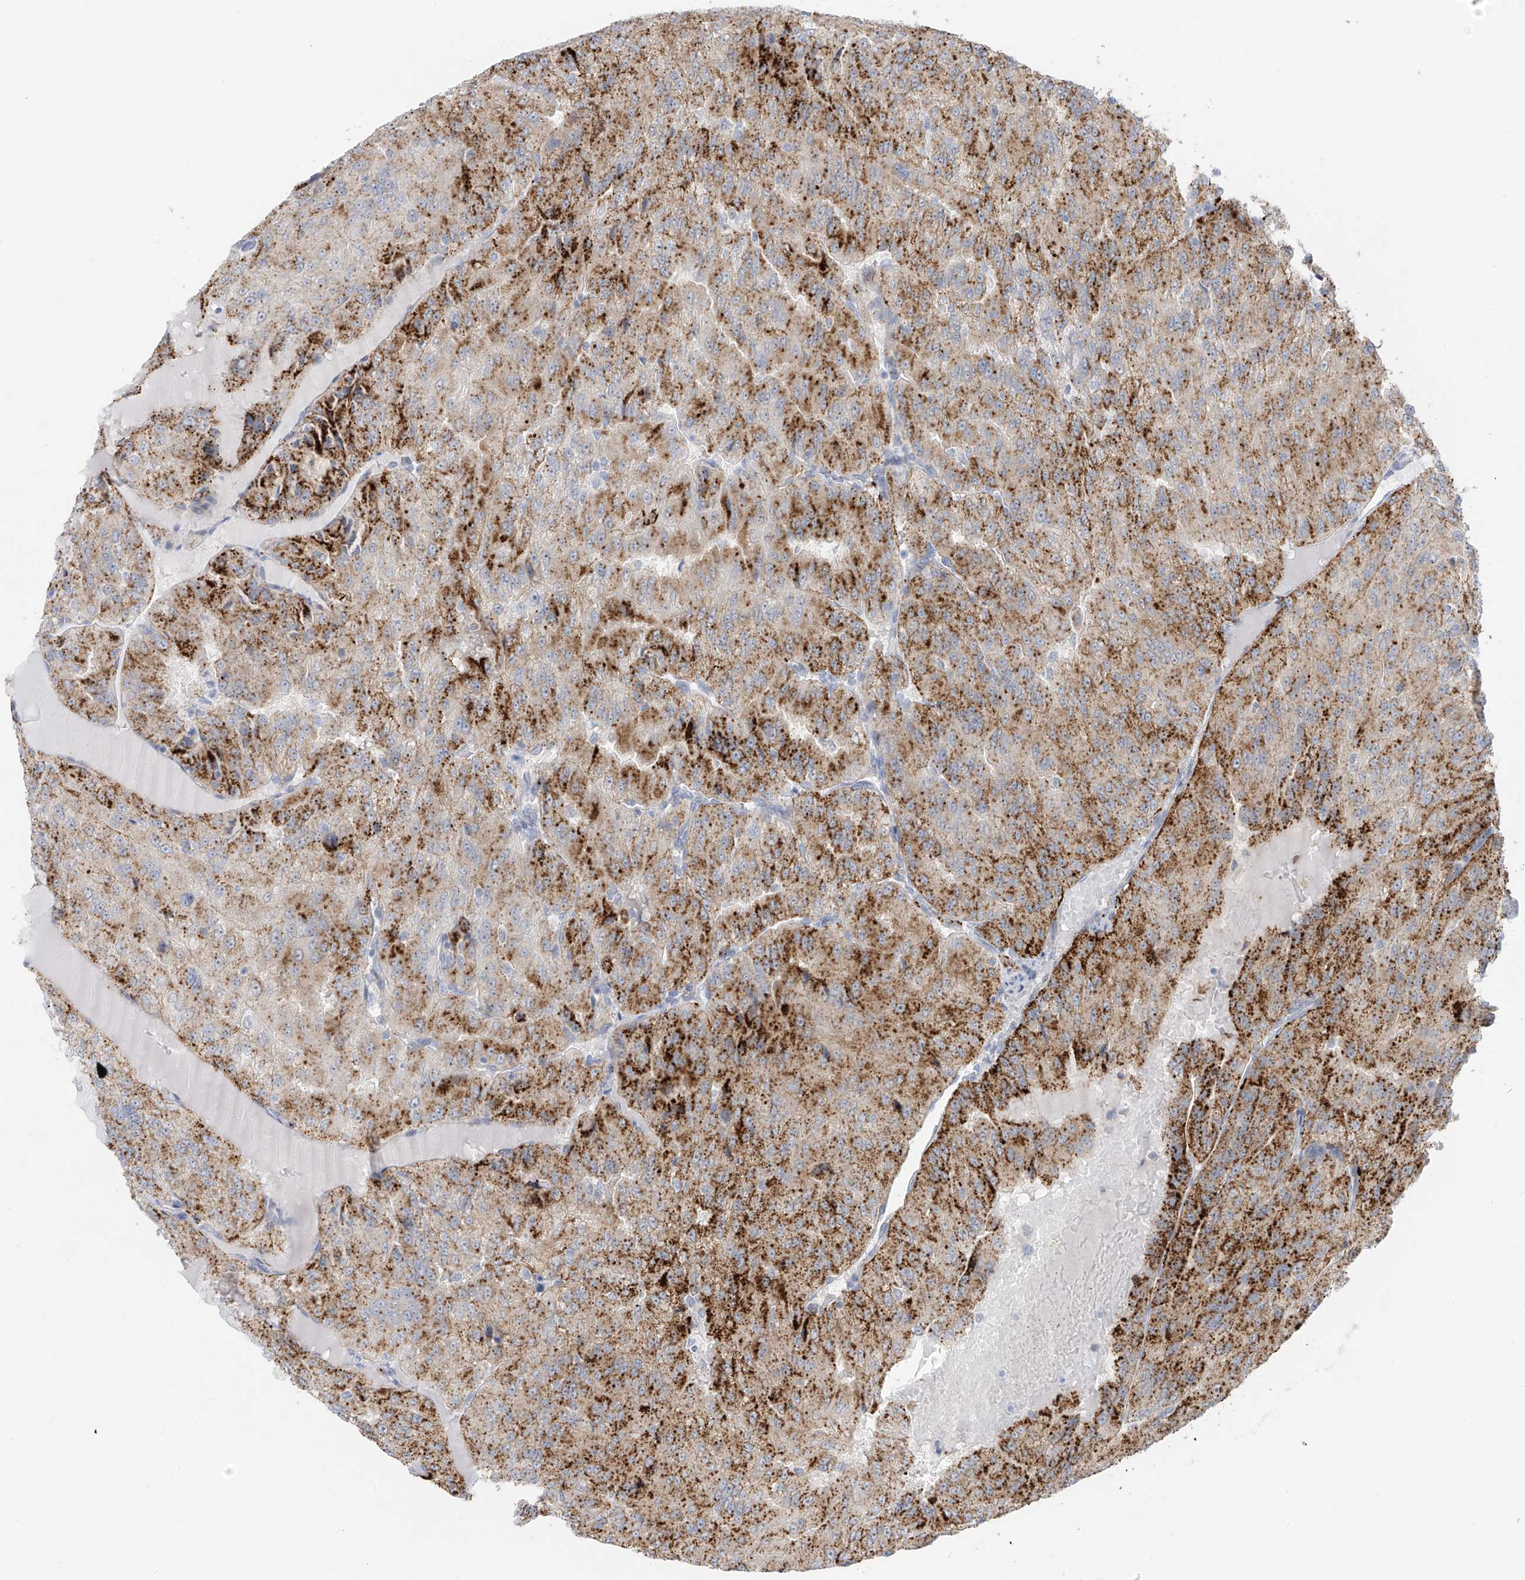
{"staining": {"intensity": "strong", "quantity": ">75%", "location": "cytoplasmic/membranous"}, "tissue": "renal cancer", "cell_type": "Tumor cells", "image_type": "cancer", "snomed": [{"axis": "morphology", "description": "Adenocarcinoma, NOS"}, {"axis": "topography", "description": "Kidney"}], "caption": "A photomicrograph of renal cancer stained for a protein displays strong cytoplasmic/membranous brown staining in tumor cells.", "gene": "PSPH", "patient": {"sex": "female", "age": 63}}